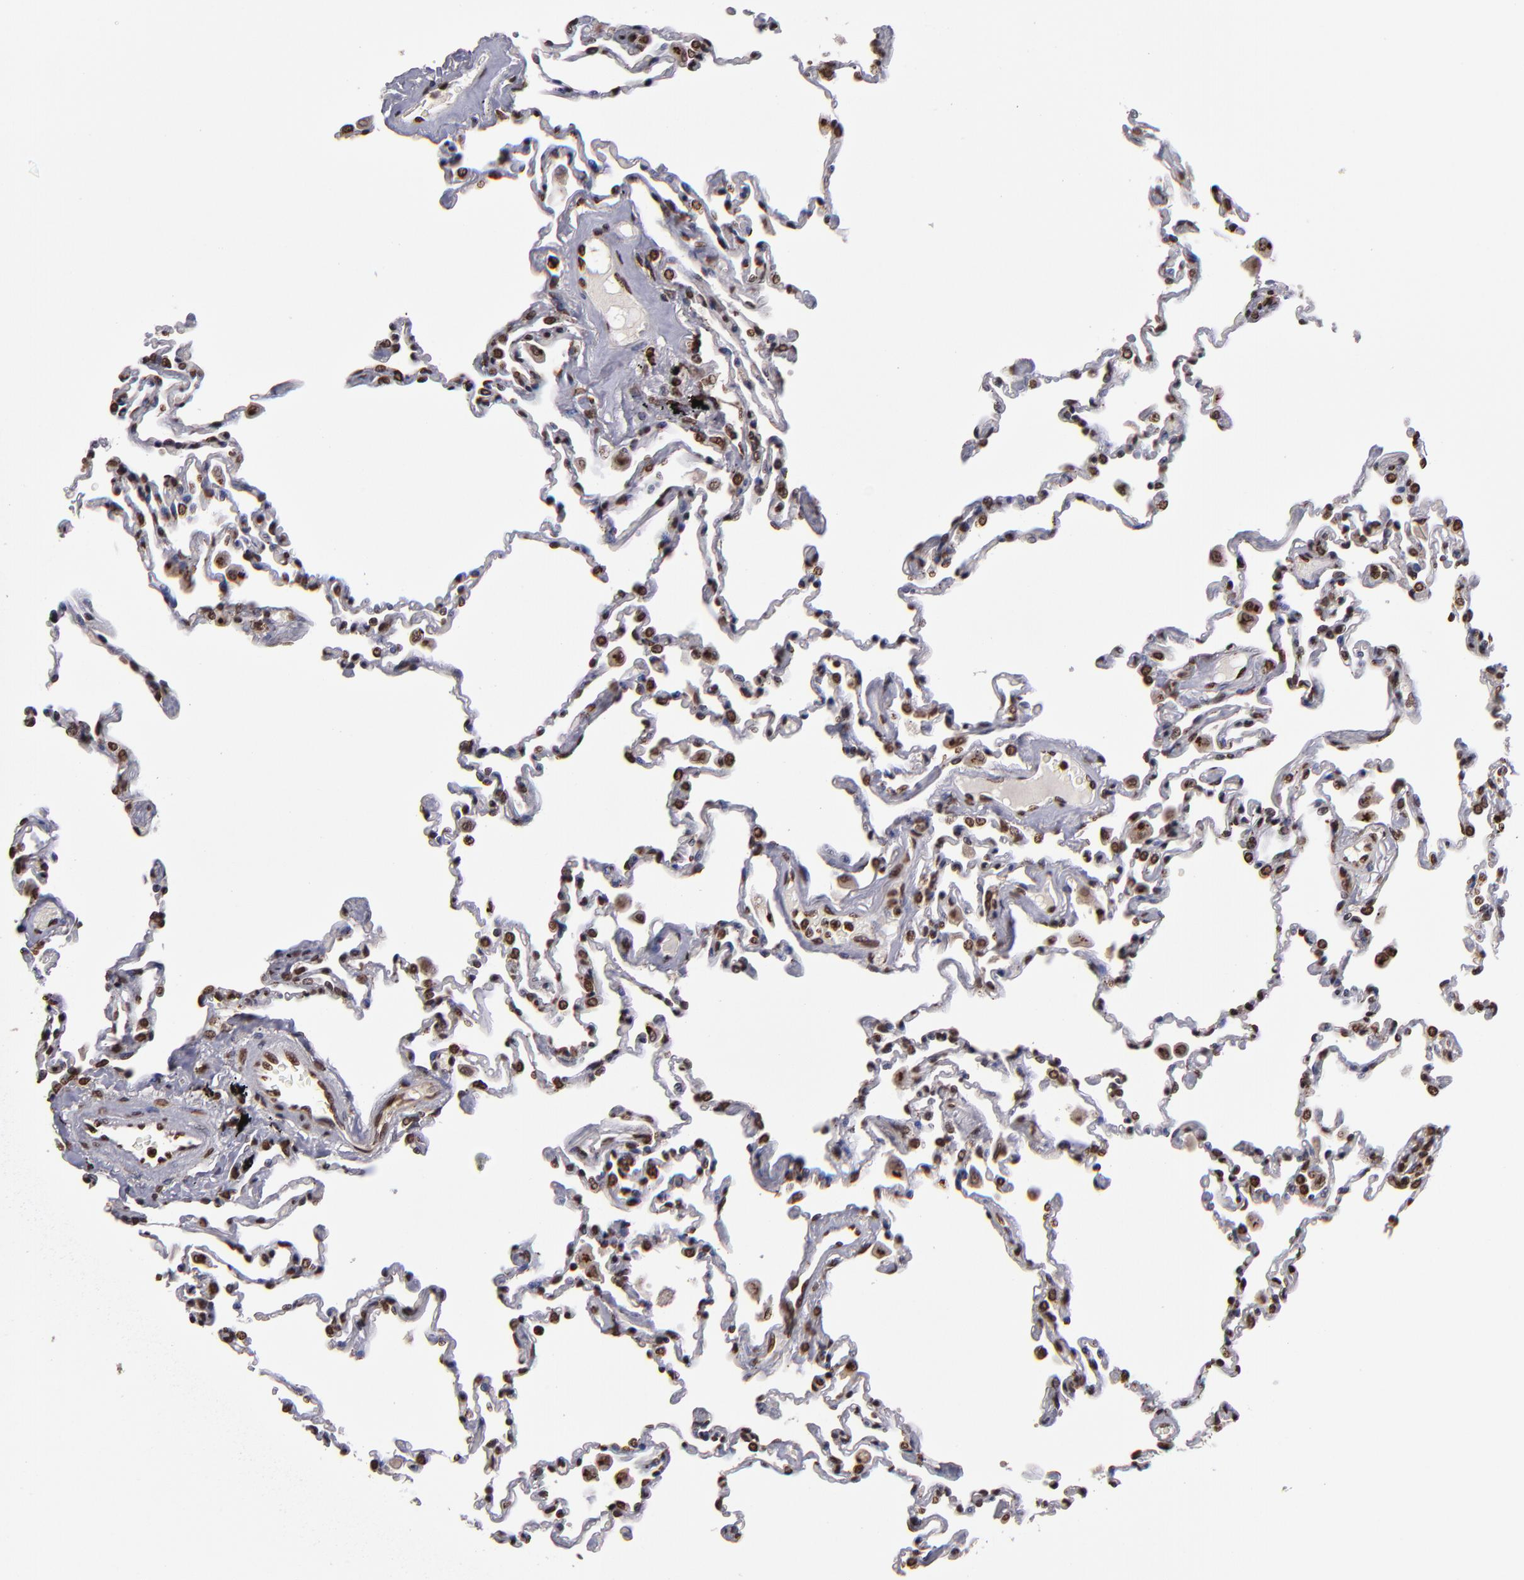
{"staining": {"intensity": "moderate", "quantity": ">75%", "location": "cytoplasmic/membranous,nuclear"}, "tissue": "lung", "cell_type": "Alveolar cells", "image_type": "normal", "snomed": [{"axis": "morphology", "description": "Normal tissue, NOS"}, {"axis": "topography", "description": "Lung"}], "caption": "IHC (DAB) staining of unremarkable lung reveals moderate cytoplasmic/membranous,nuclear protein positivity in approximately >75% of alveolar cells.", "gene": "CSDC2", "patient": {"sex": "male", "age": 59}}